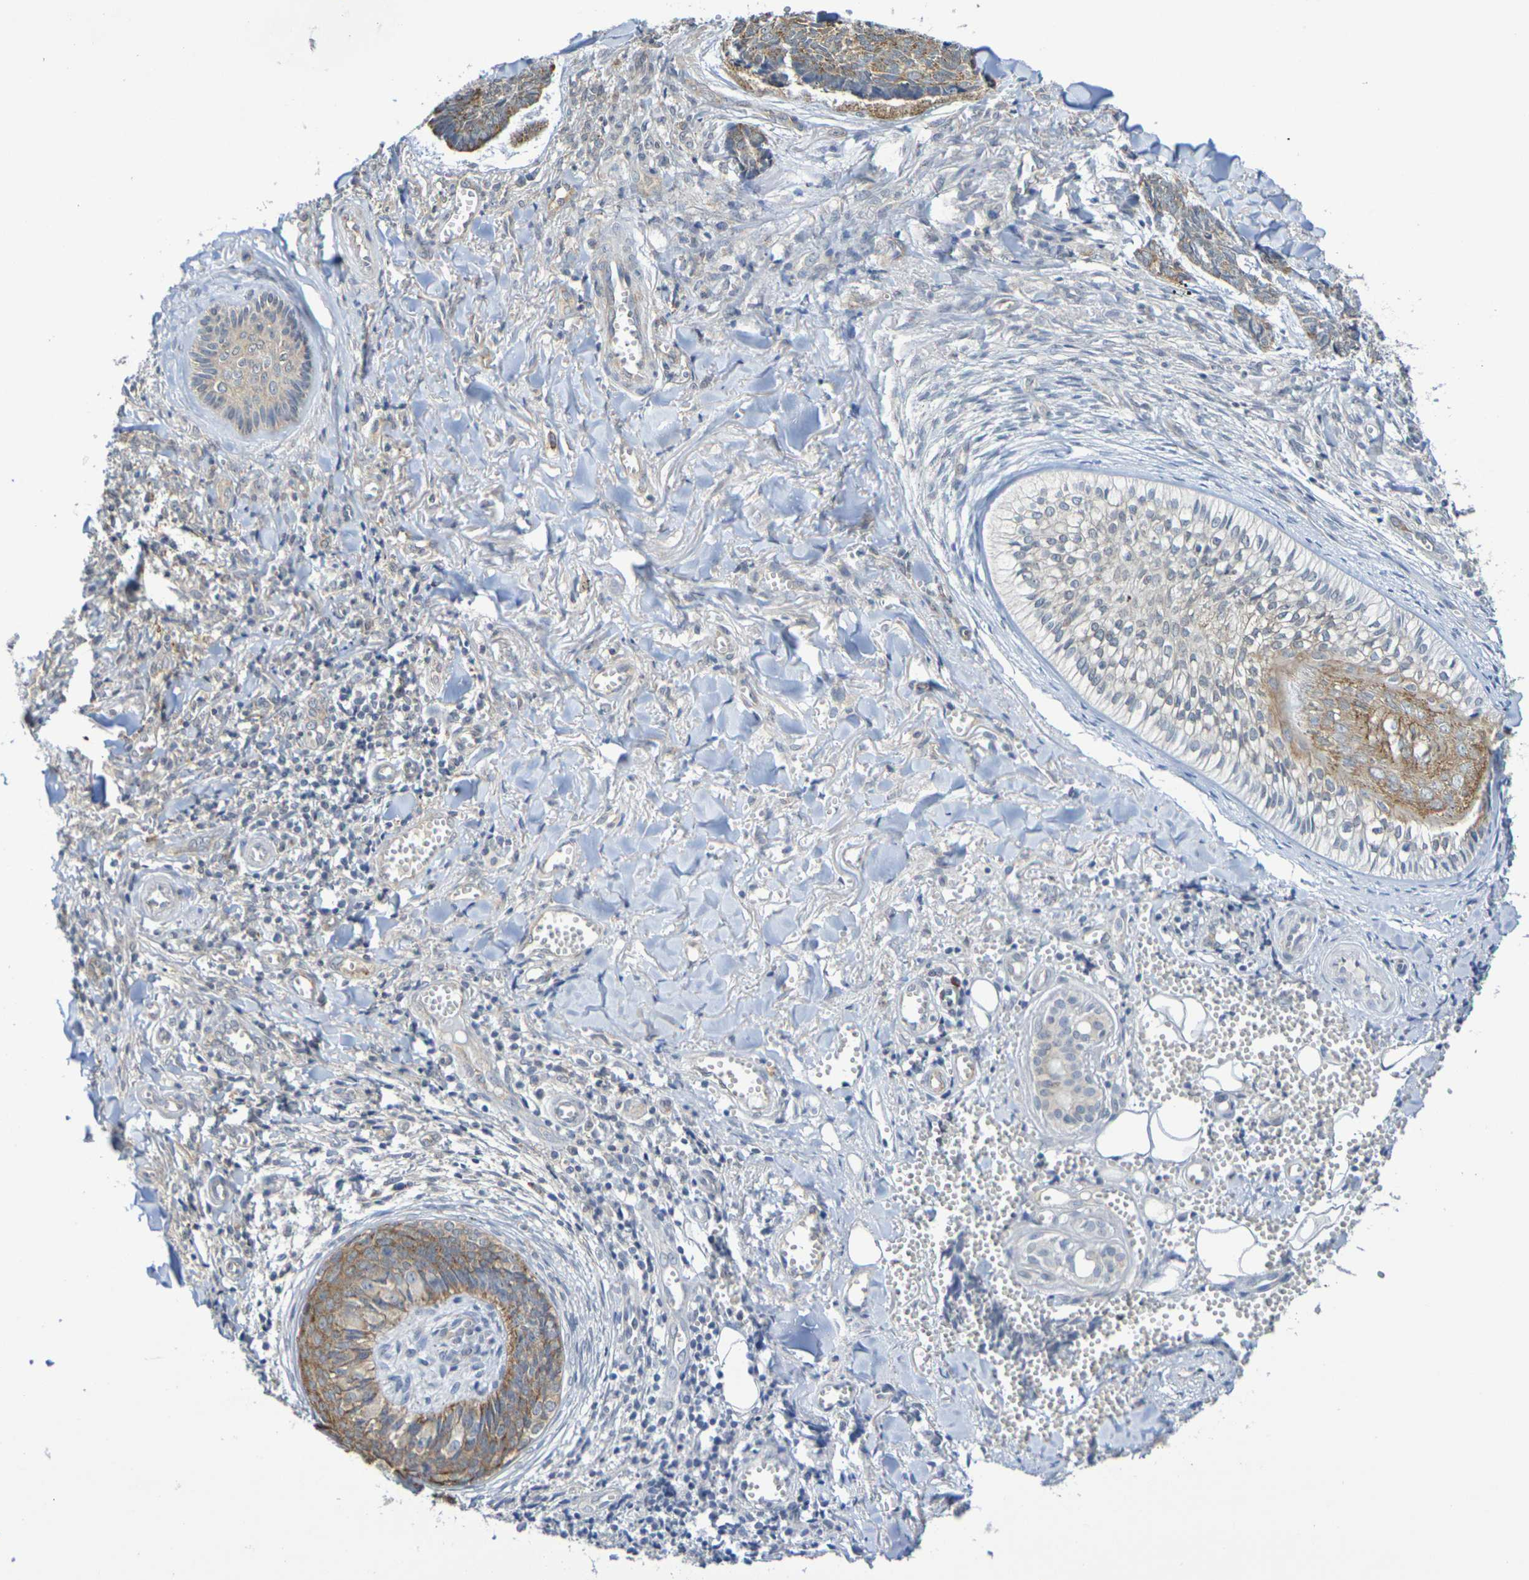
{"staining": {"intensity": "moderate", "quantity": ">75%", "location": "cytoplasmic/membranous"}, "tissue": "skin cancer", "cell_type": "Tumor cells", "image_type": "cancer", "snomed": [{"axis": "morphology", "description": "Basal cell carcinoma"}, {"axis": "topography", "description": "Skin"}], "caption": "Moderate cytoplasmic/membranous protein positivity is seen in about >75% of tumor cells in skin cancer.", "gene": "CHRNB1", "patient": {"sex": "male", "age": 84}}